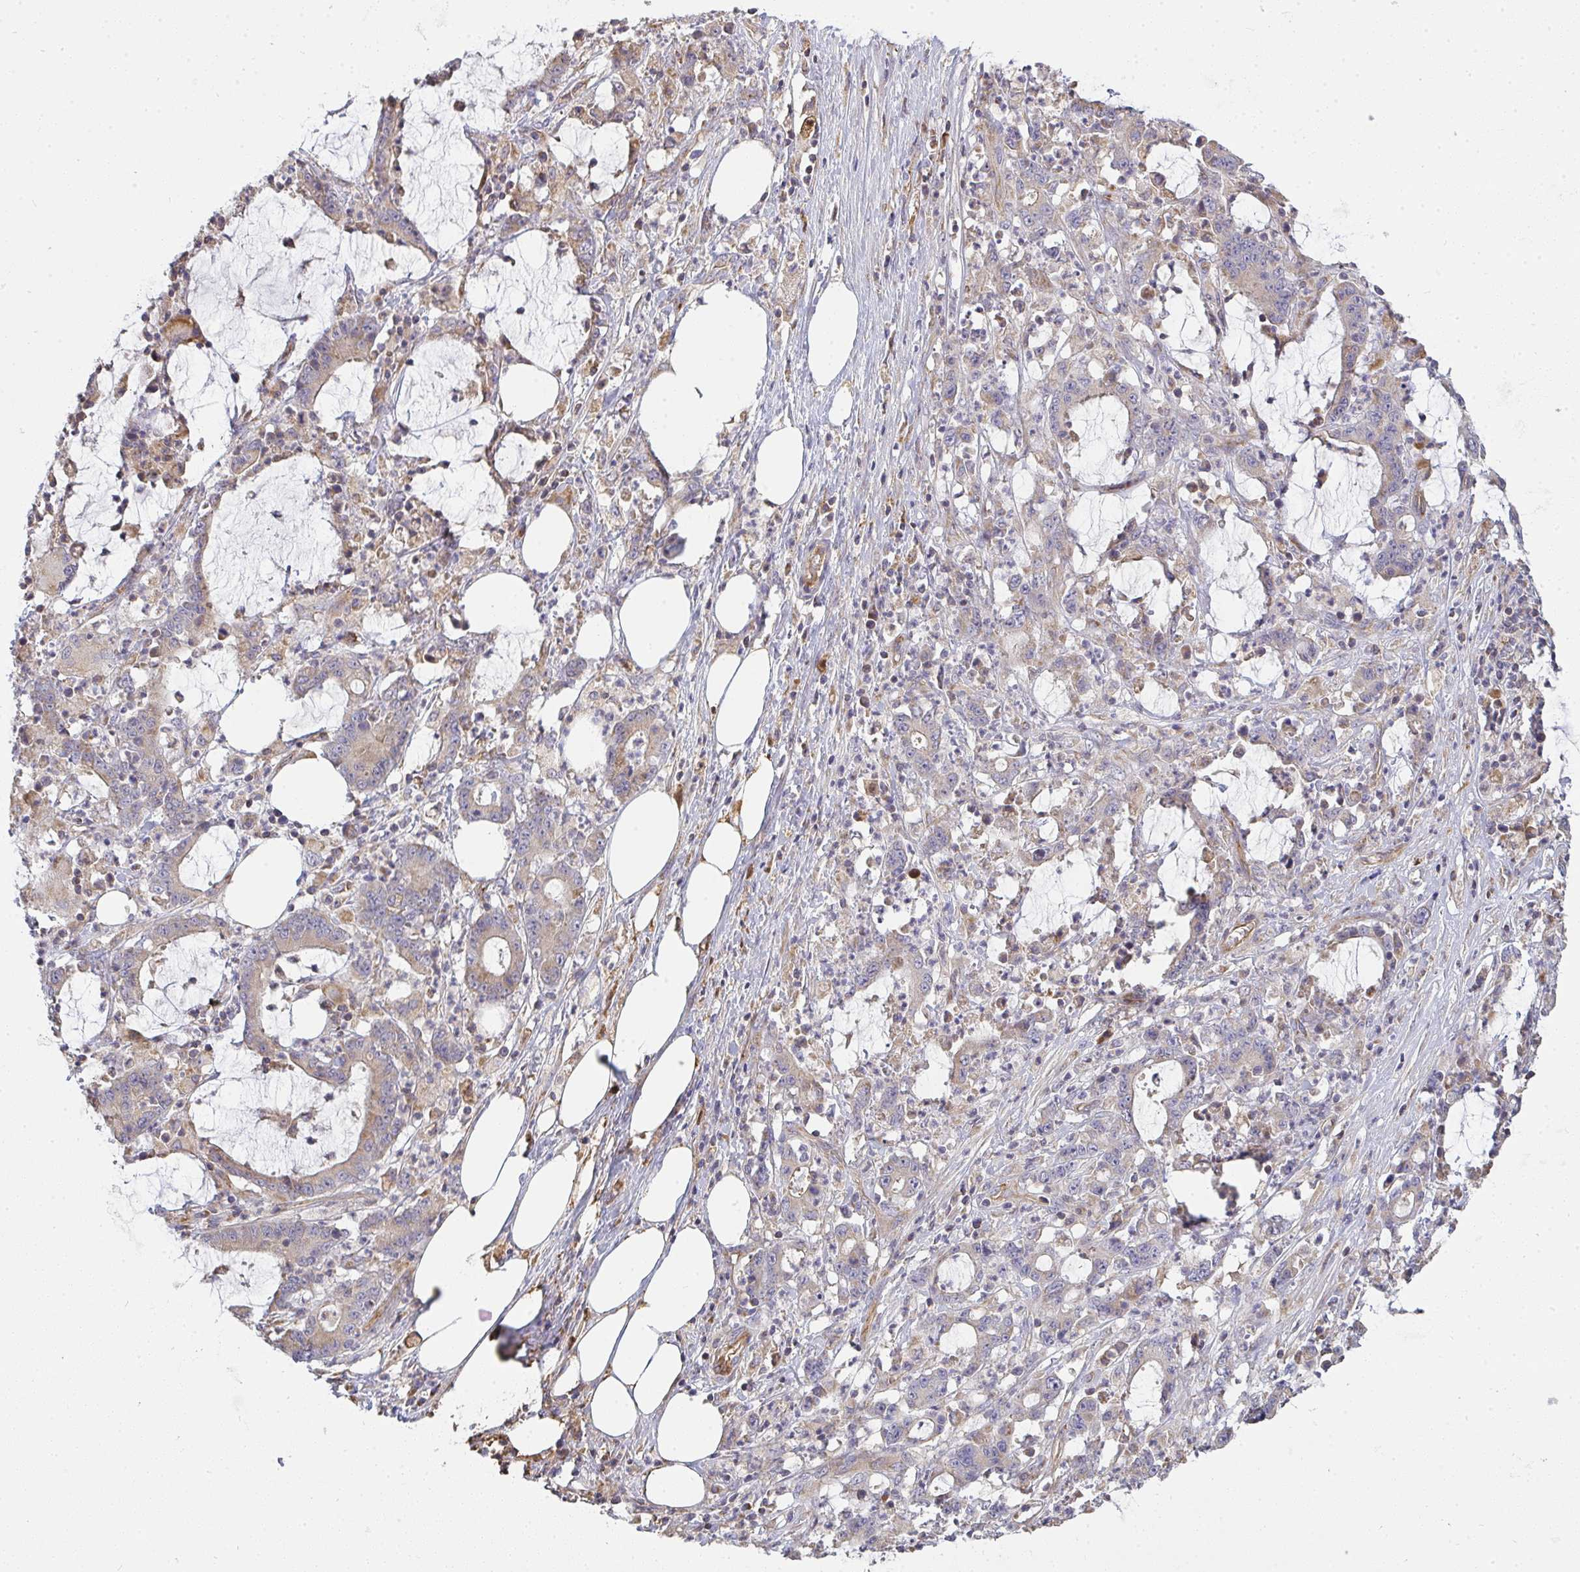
{"staining": {"intensity": "weak", "quantity": "25%-75%", "location": "cytoplasmic/membranous"}, "tissue": "stomach cancer", "cell_type": "Tumor cells", "image_type": "cancer", "snomed": [{"axis": "morphology", "description": "Adenocarcinoma, NOS"}, {"axis": "topography", "description": "Stomach, upper"}], "caption": "The photomicrograph reveals staining of stomach adenocarcinoma, revealing weak cytoplasmic/membranous protein staining (brown color) within tumor cells.", "gene": "B4GALT6", "patient": {"sex": "male", "age": 68}}